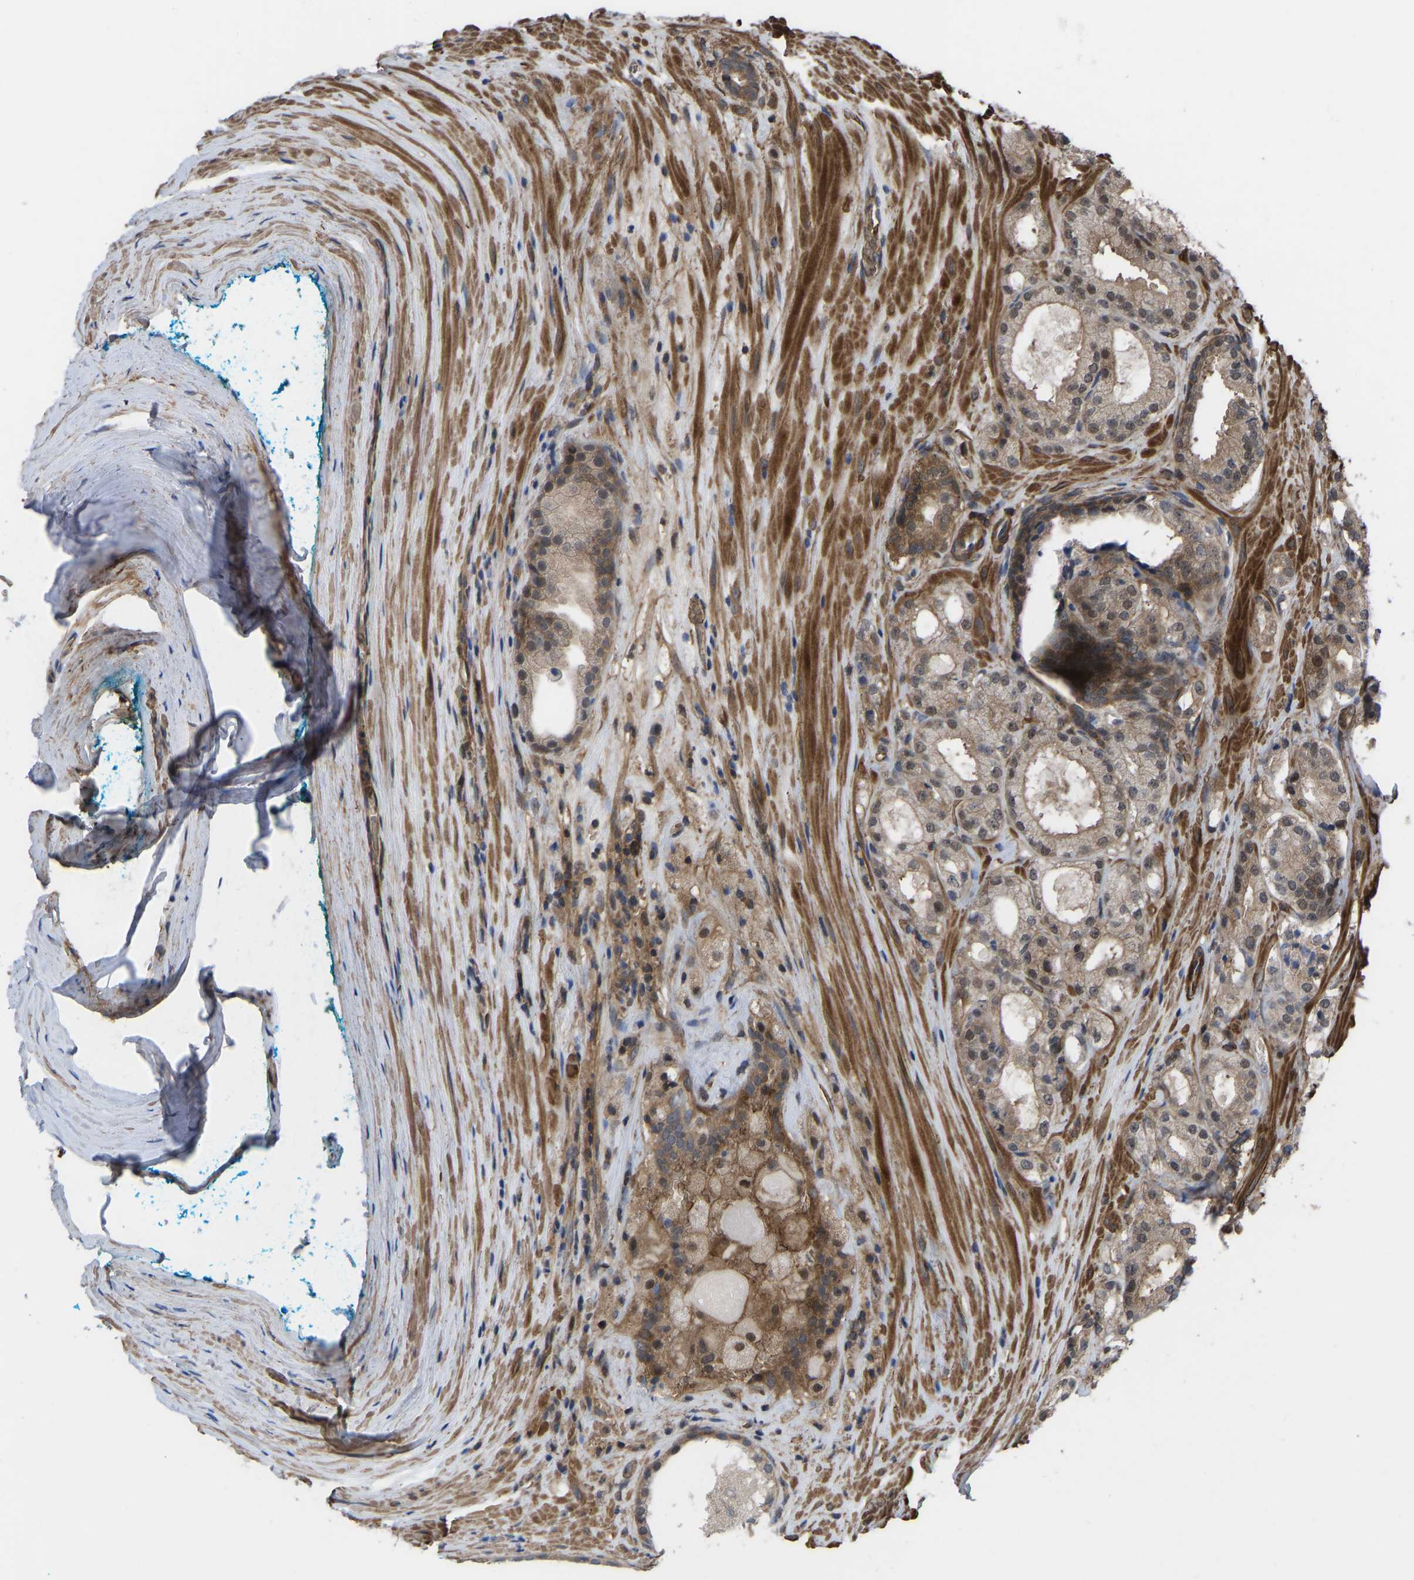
{"staining": {"intensity": "weak", "quantity": ">75%", "location": "cytoplasmic/membranous,nuclear"}, "tissue": "prostate cancer", "cell_type": "Tumor cells", "image_type": "cancer", "snomed": [{"axis": "morphology", "description": "Adenocarcinoma, High grade"}, {"axis": "topography", "description": "Prostate"}], "caption": "Prostate cancer stained with IHC displays weak cytoplasmic/membranous and nuclear positivity in approximately >75% of tumor cells. (Stains: DAB (3,3'-diaminobenzidine) in brown, nuclei in blue, Microscopy: brightfield microscopy at high magnification).", "gene": "CYP7B1", "patient": {"sex": "male", "age": 65}}